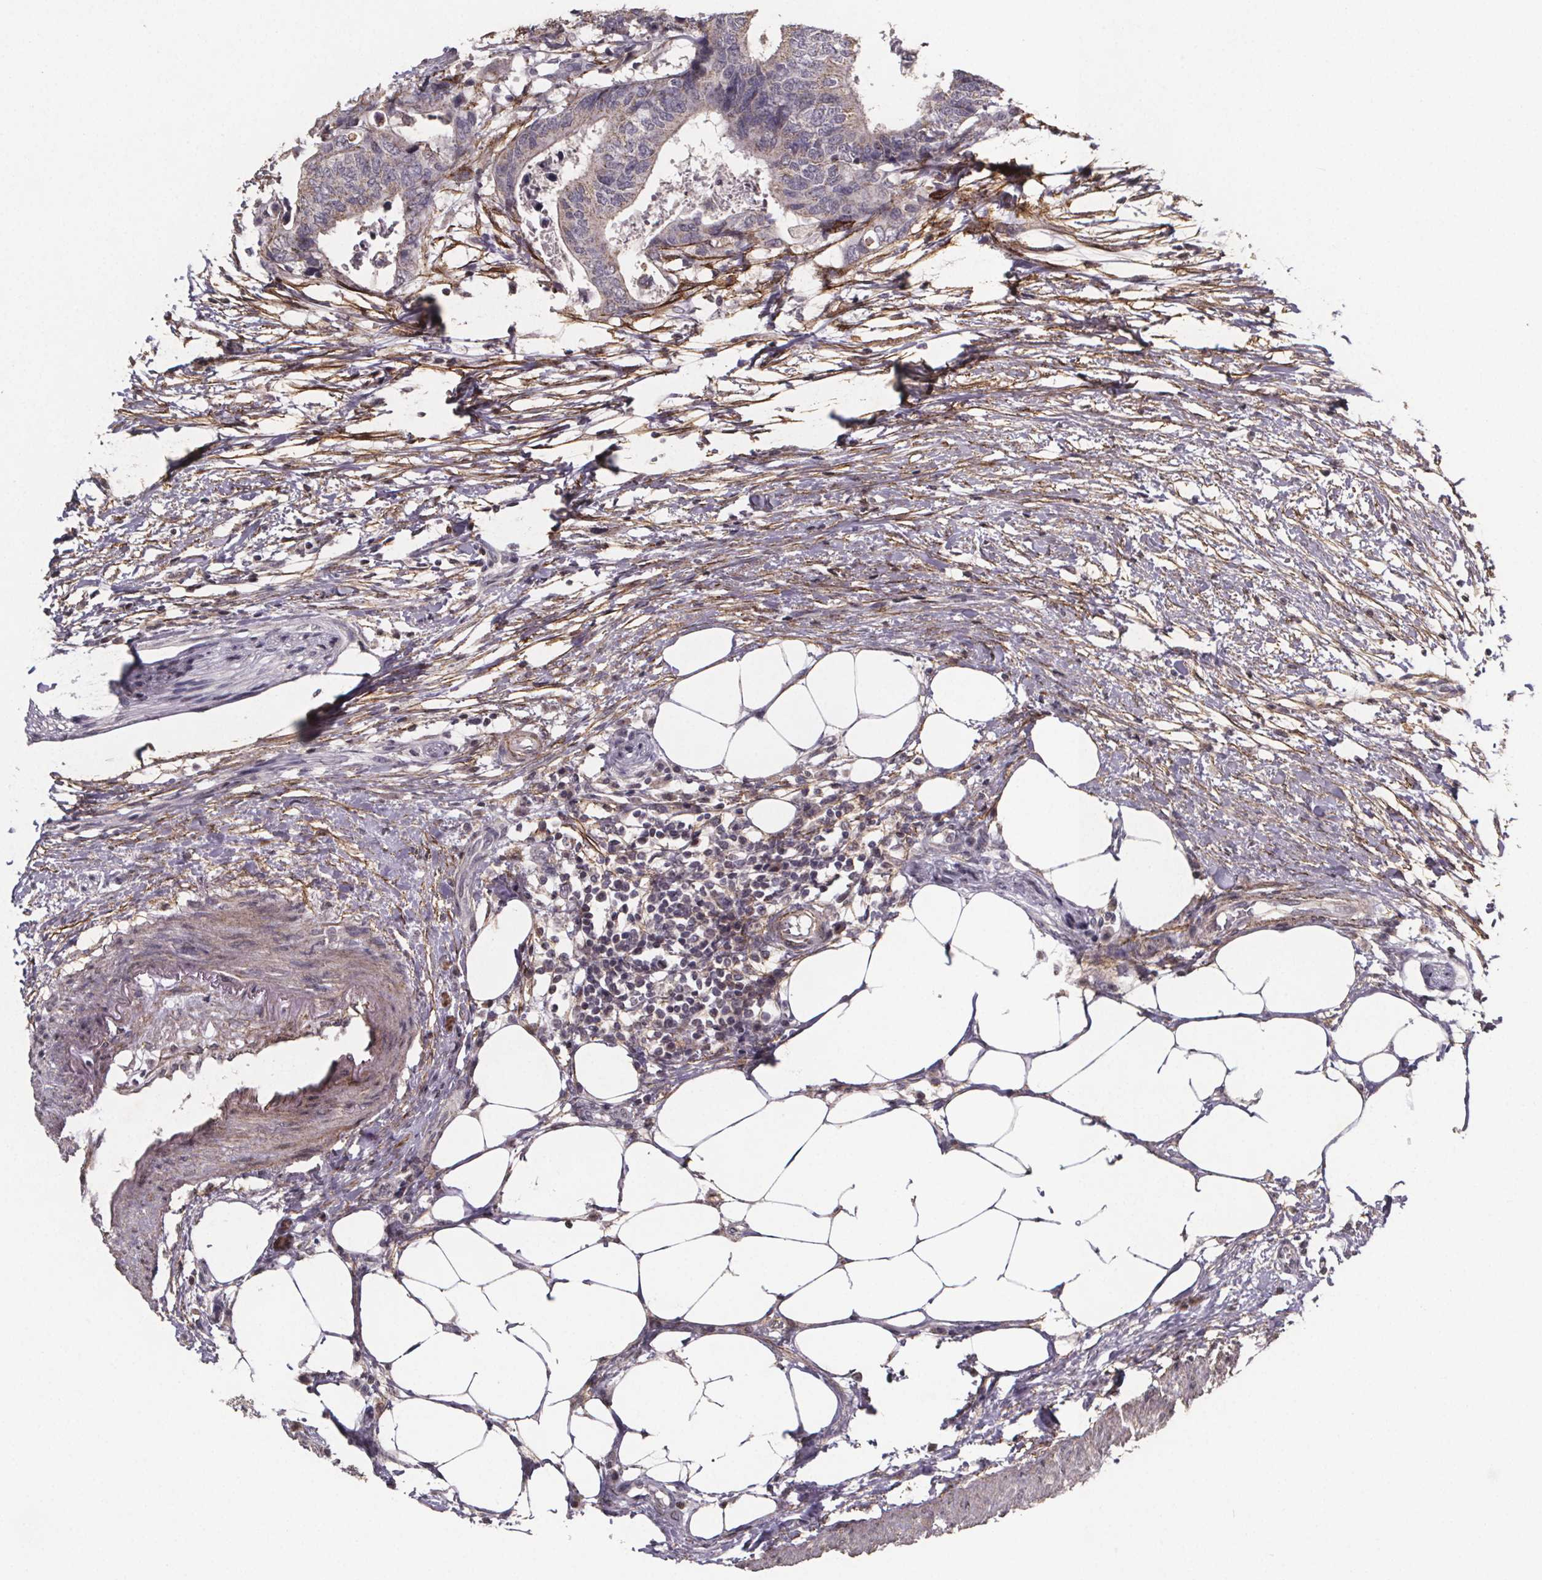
{"staining": {"intensity": "negative", "quantity": "none", "location": "none"}, "tissue": "colorectal cancer", "cell_type": "Tumor cells", "image_type": "cancer", "snomed": [{"axis": "morphology", "description": "Adenocarcinoma, NOS"}, {"axis": "topography", "description": "Colon"}], "caption": "Colorectal cancer was stained to show a protein in brown. There is no significant positivity in tumor cells. (DAB (3,3'-diaminobenzidine) IHC, high magnification).", "gene": "PALLD", "patient": {"sex": "female", "age": 48}}